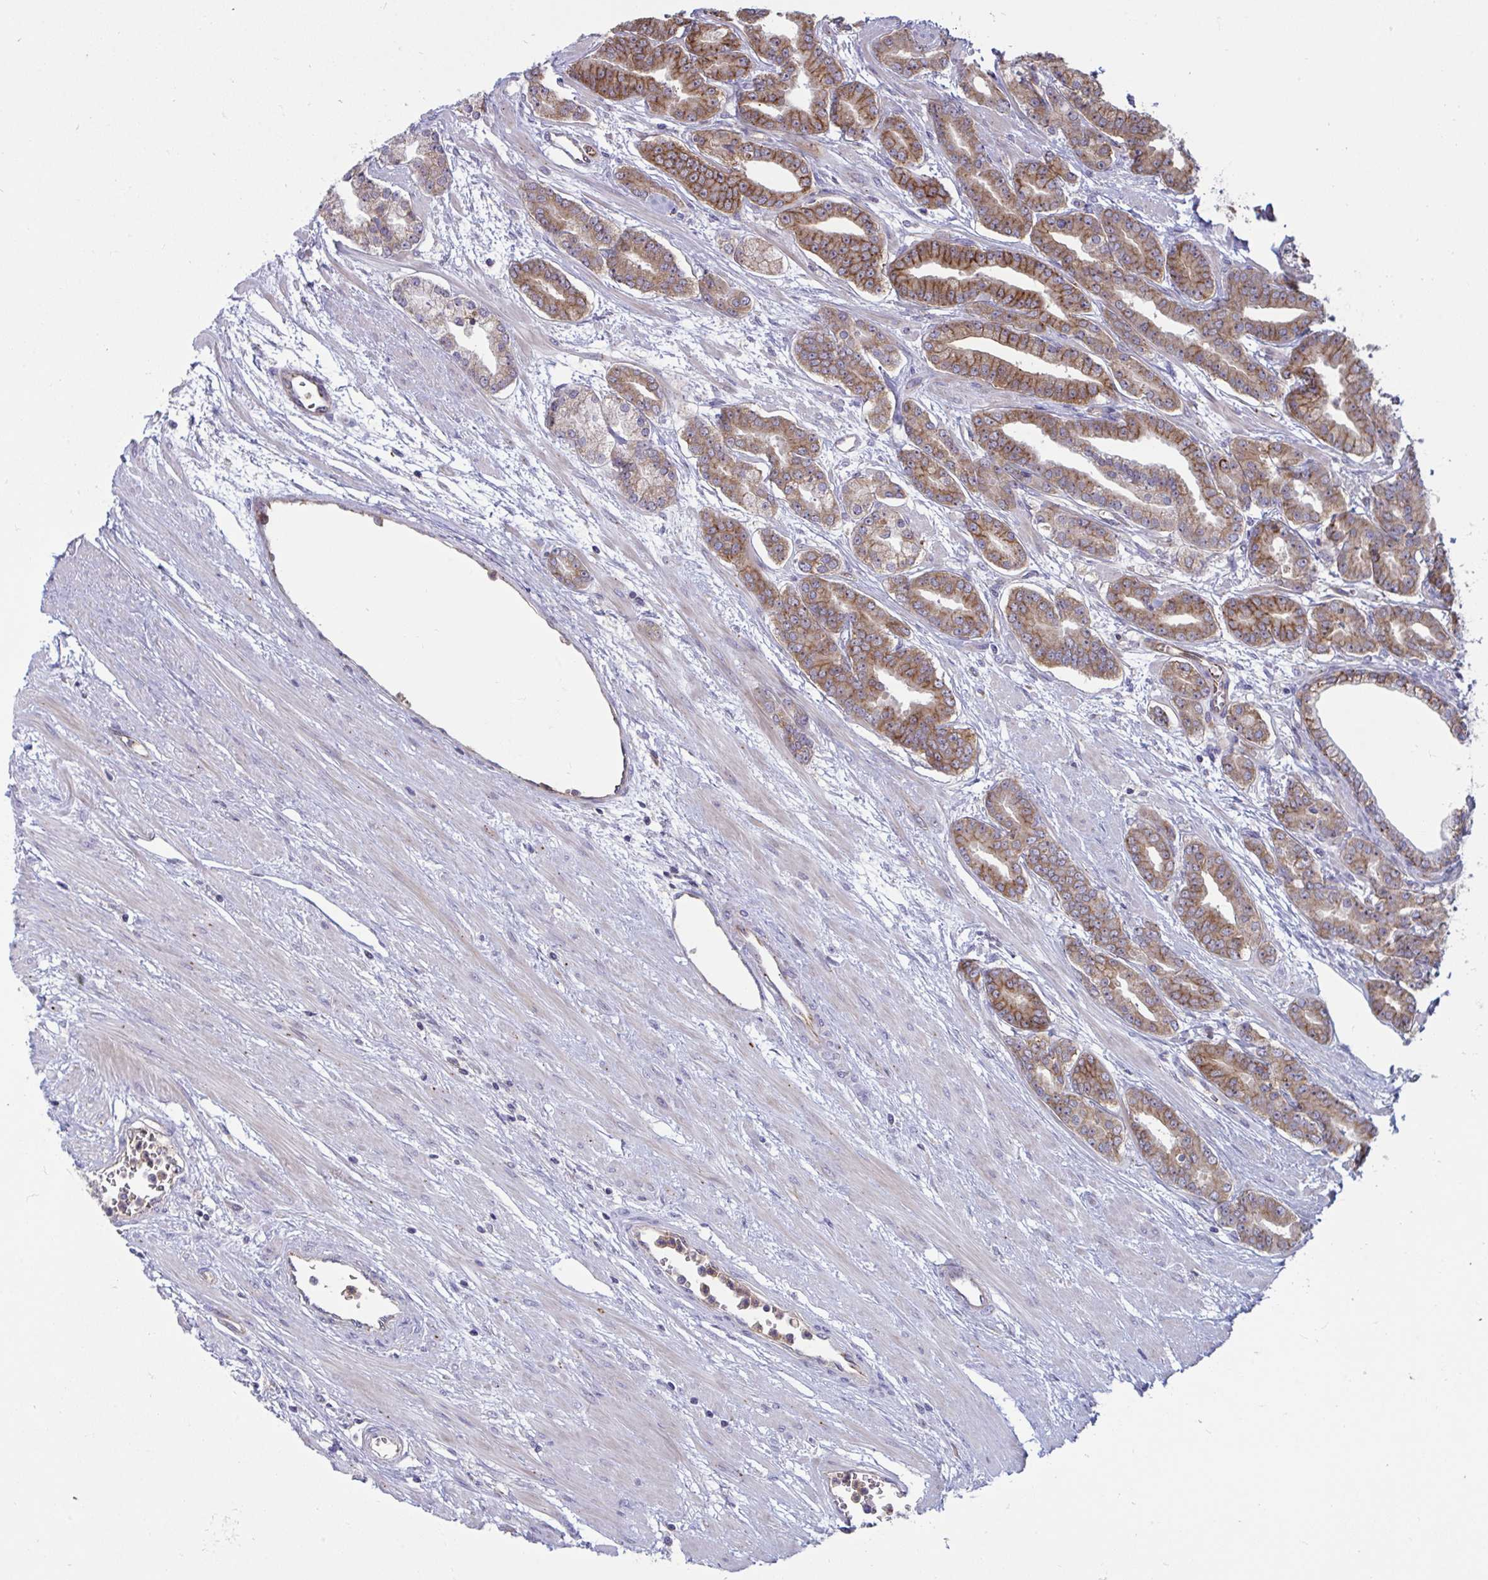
{"staining": {"intensity": "moderate", "quantity": ">75%", "location": "cytoplasmic/membranous"}, "tissue": "prostate cancer", "cell_type": "Tumor cells", "image_type": "cancer", "snomed": [{"axis": "morphology", "description": "Adenocarcinoma, High grade"}, {"axis": "topography", "description": "Prostate"}], "caption": "The immunohistochemical stain highlights moderate cytoplasmic/membranous expression in tumor cells of prostate high-grade adenocarcinoma tissue.", "gene": "SLC9A6", "patient": {"sex": "male", "age": 60}}